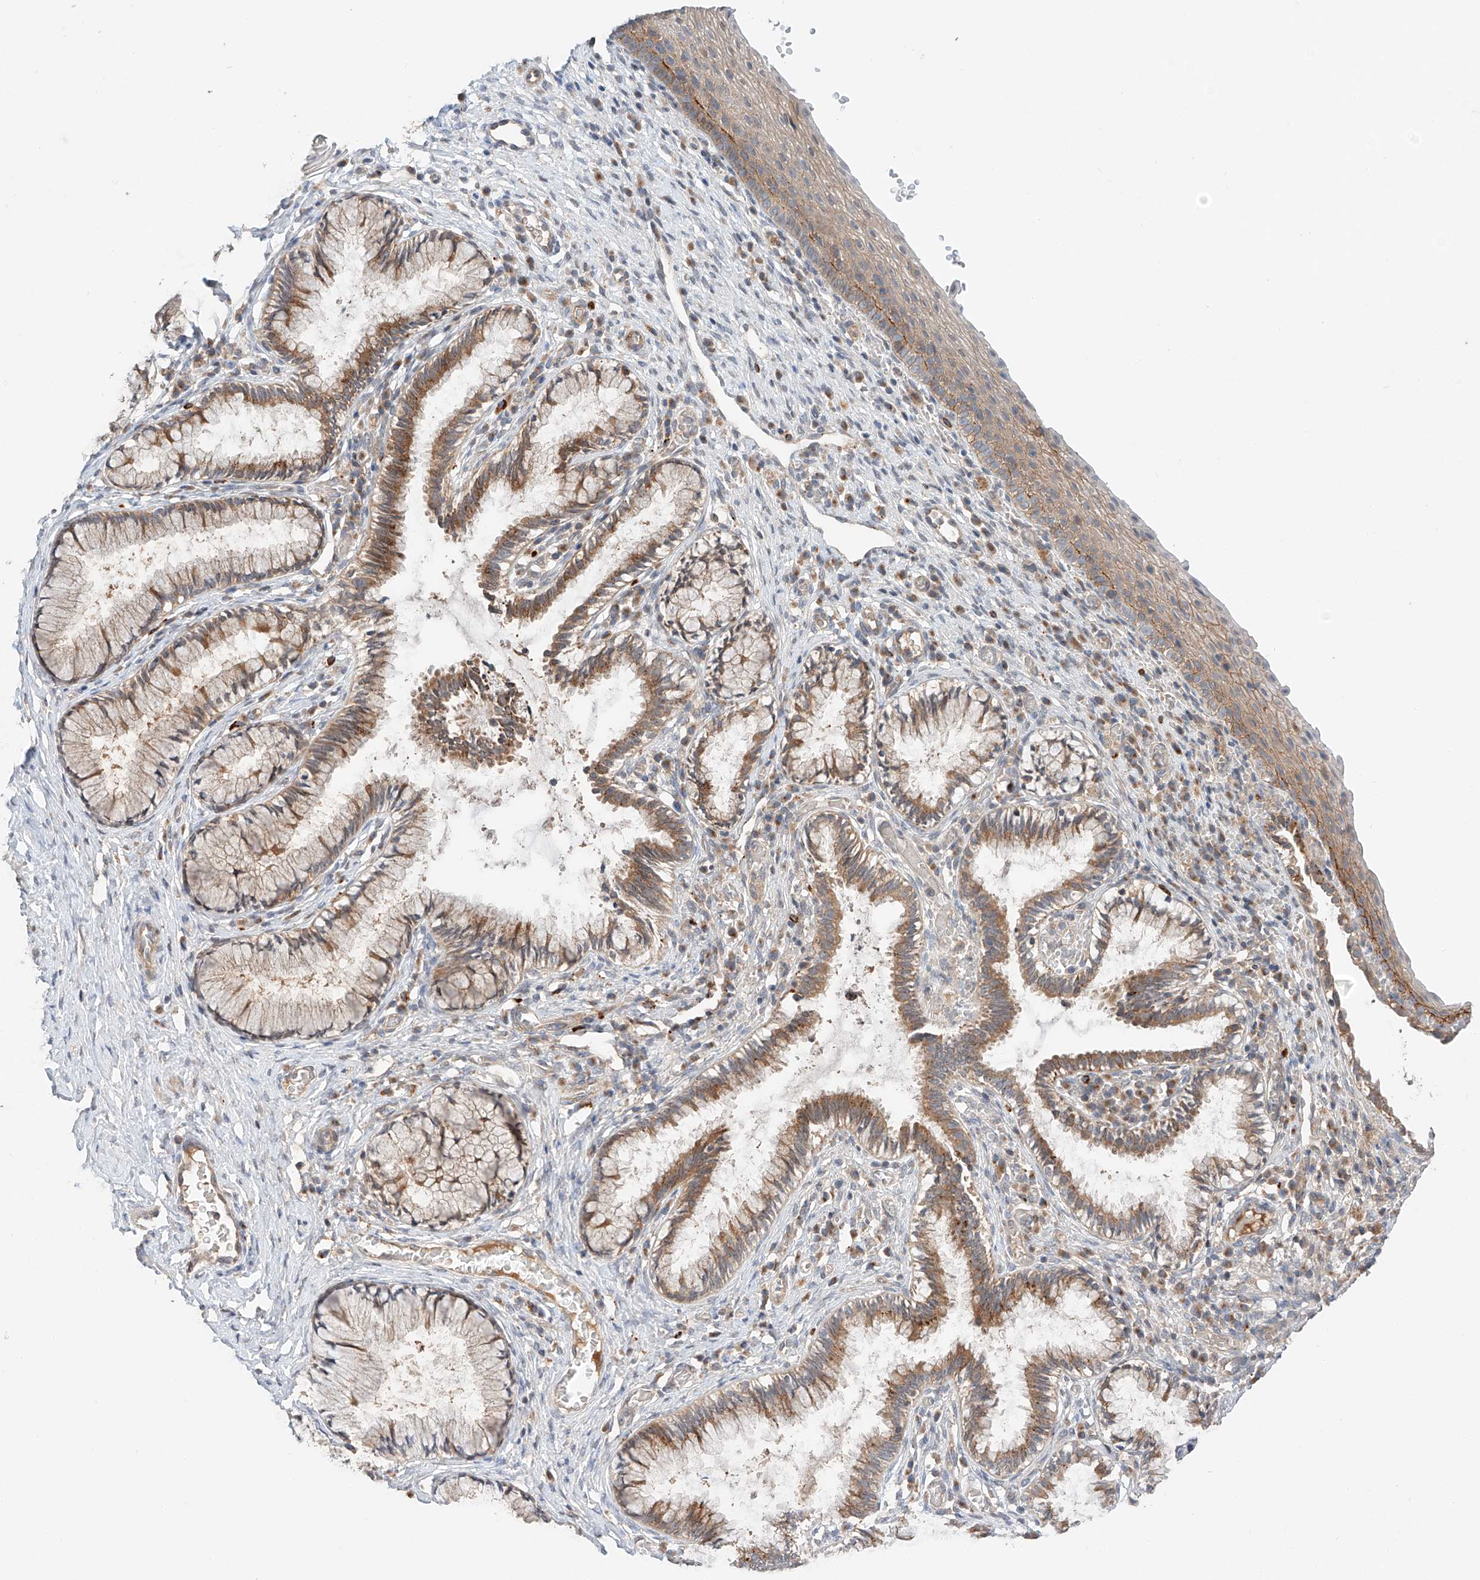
{"staining": {"intensity": "moderate", "quantity": "25%-75%", "location": "cytoplasmic/membranous"}, "tissue": "cervix", "cell_type": "Glandular cells", "image_type": "normal", "snomed": [{"axis": "morphology", "description": "Normal tissue, NOS"}, {"axis": "topography", "description": "Cervix"}], "caption": "Immunohistochemical staining of unremarkable human cervix demonstrates 25%-75% levels of moderate cytoplasmic/membranous protein staining in about 25%-75% of glandular cells.", "gene": "XPNPEP1", "patient": {"sex": "female", "age": 27}}